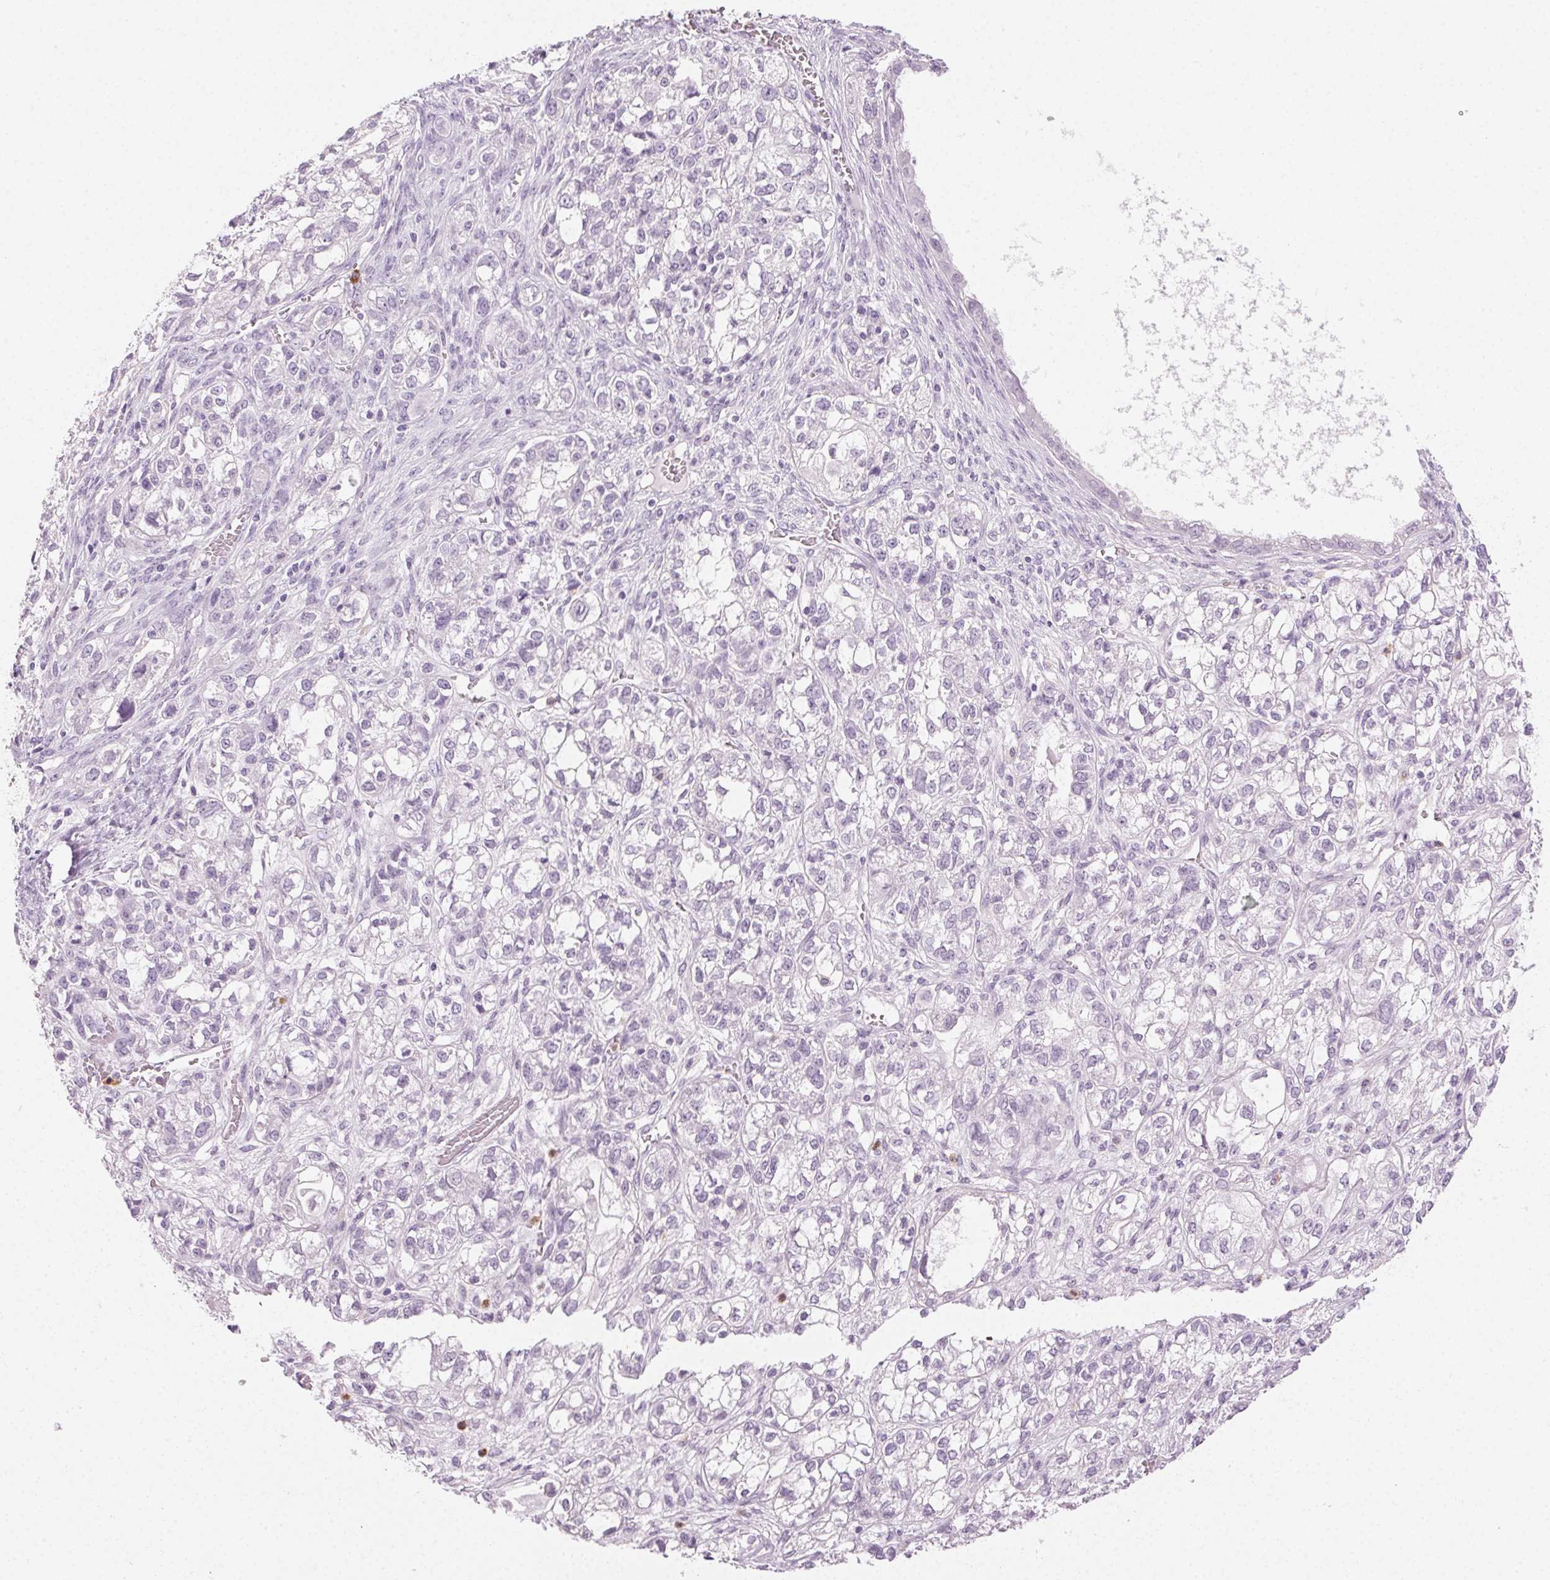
{"staining": {"intensity": "negative", "quantity": "none", "location": "none"}, "tissue": "ovarian cancer", "cell_type": "Tumor cells", "image_type": "cancer", "snomed": [{"axis": "morphology", "description": "Carcinoma, endometroid"}, {"axis": "topography", "description": "Ovary"}], "caption": "An image of endometroid carcinoma (ovarian) stained for a protein shows no brown staining in tumor cells.", "gene": "MPO", "patient": {"sex": "female", "age": 64}}